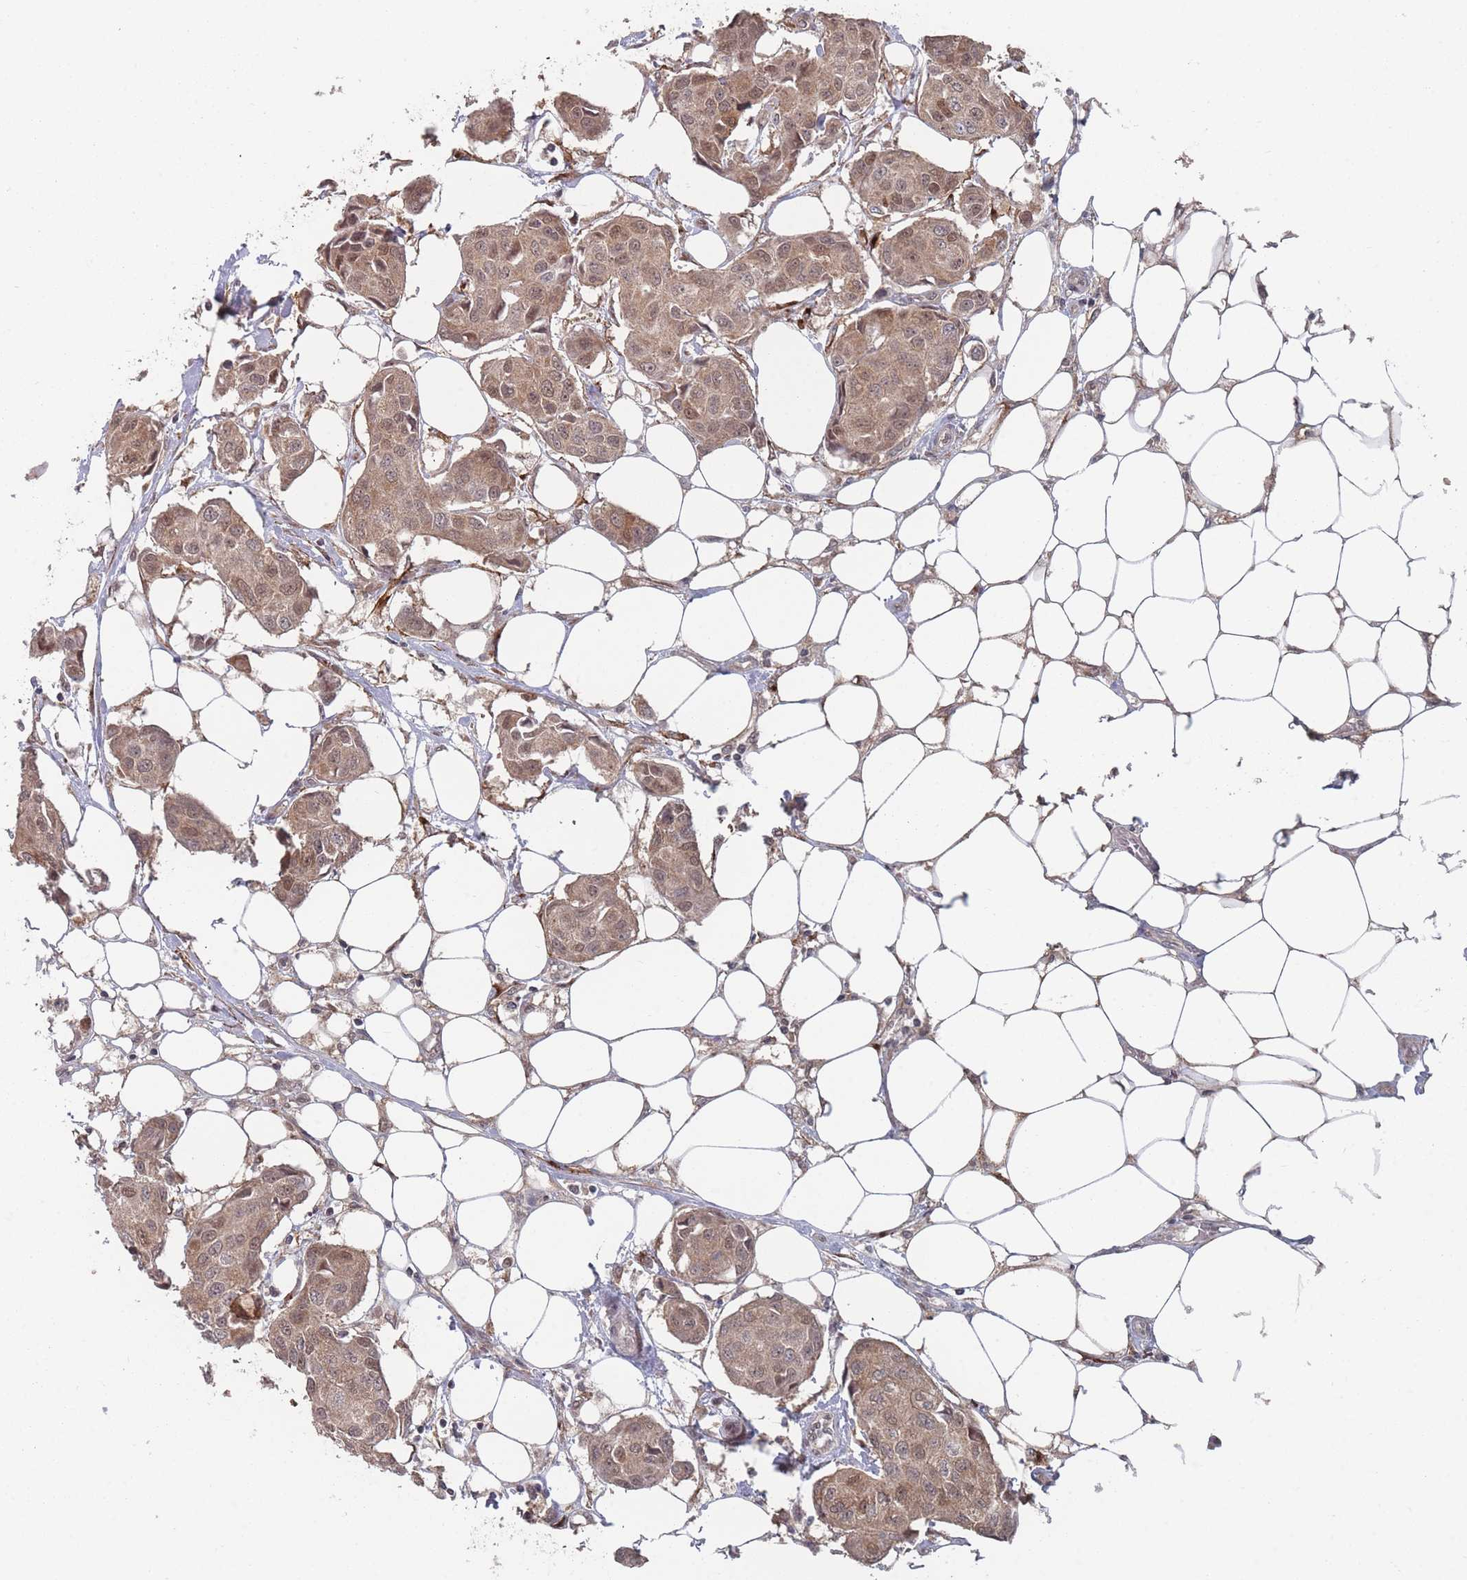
{"staining": {"intensity": "moderate", "quantity": ">75%", "location": "cytoplasmic/membranous,nuclear"}, "tissue": "breast cancer", "cell_type": "Tumor cells", "image_type": "cancer", "snomed": [{"axis": "morphology", "description": "Duct carcinoma"}, {"axis": "topography", "description": "Breast"}, {"axis": "topography", "description": "Lymph node"}], "caption": "Protein staining reveals moderate cytoplasmic/membranous and nuclear staining in about >75% of tumor cells in infiltrating ductal carcinoma (breast). (DAB IHC with brightfield microscopy, high magnification).", "gene": "CNTRL", "patient": {"sex": "female", "age": 80}}